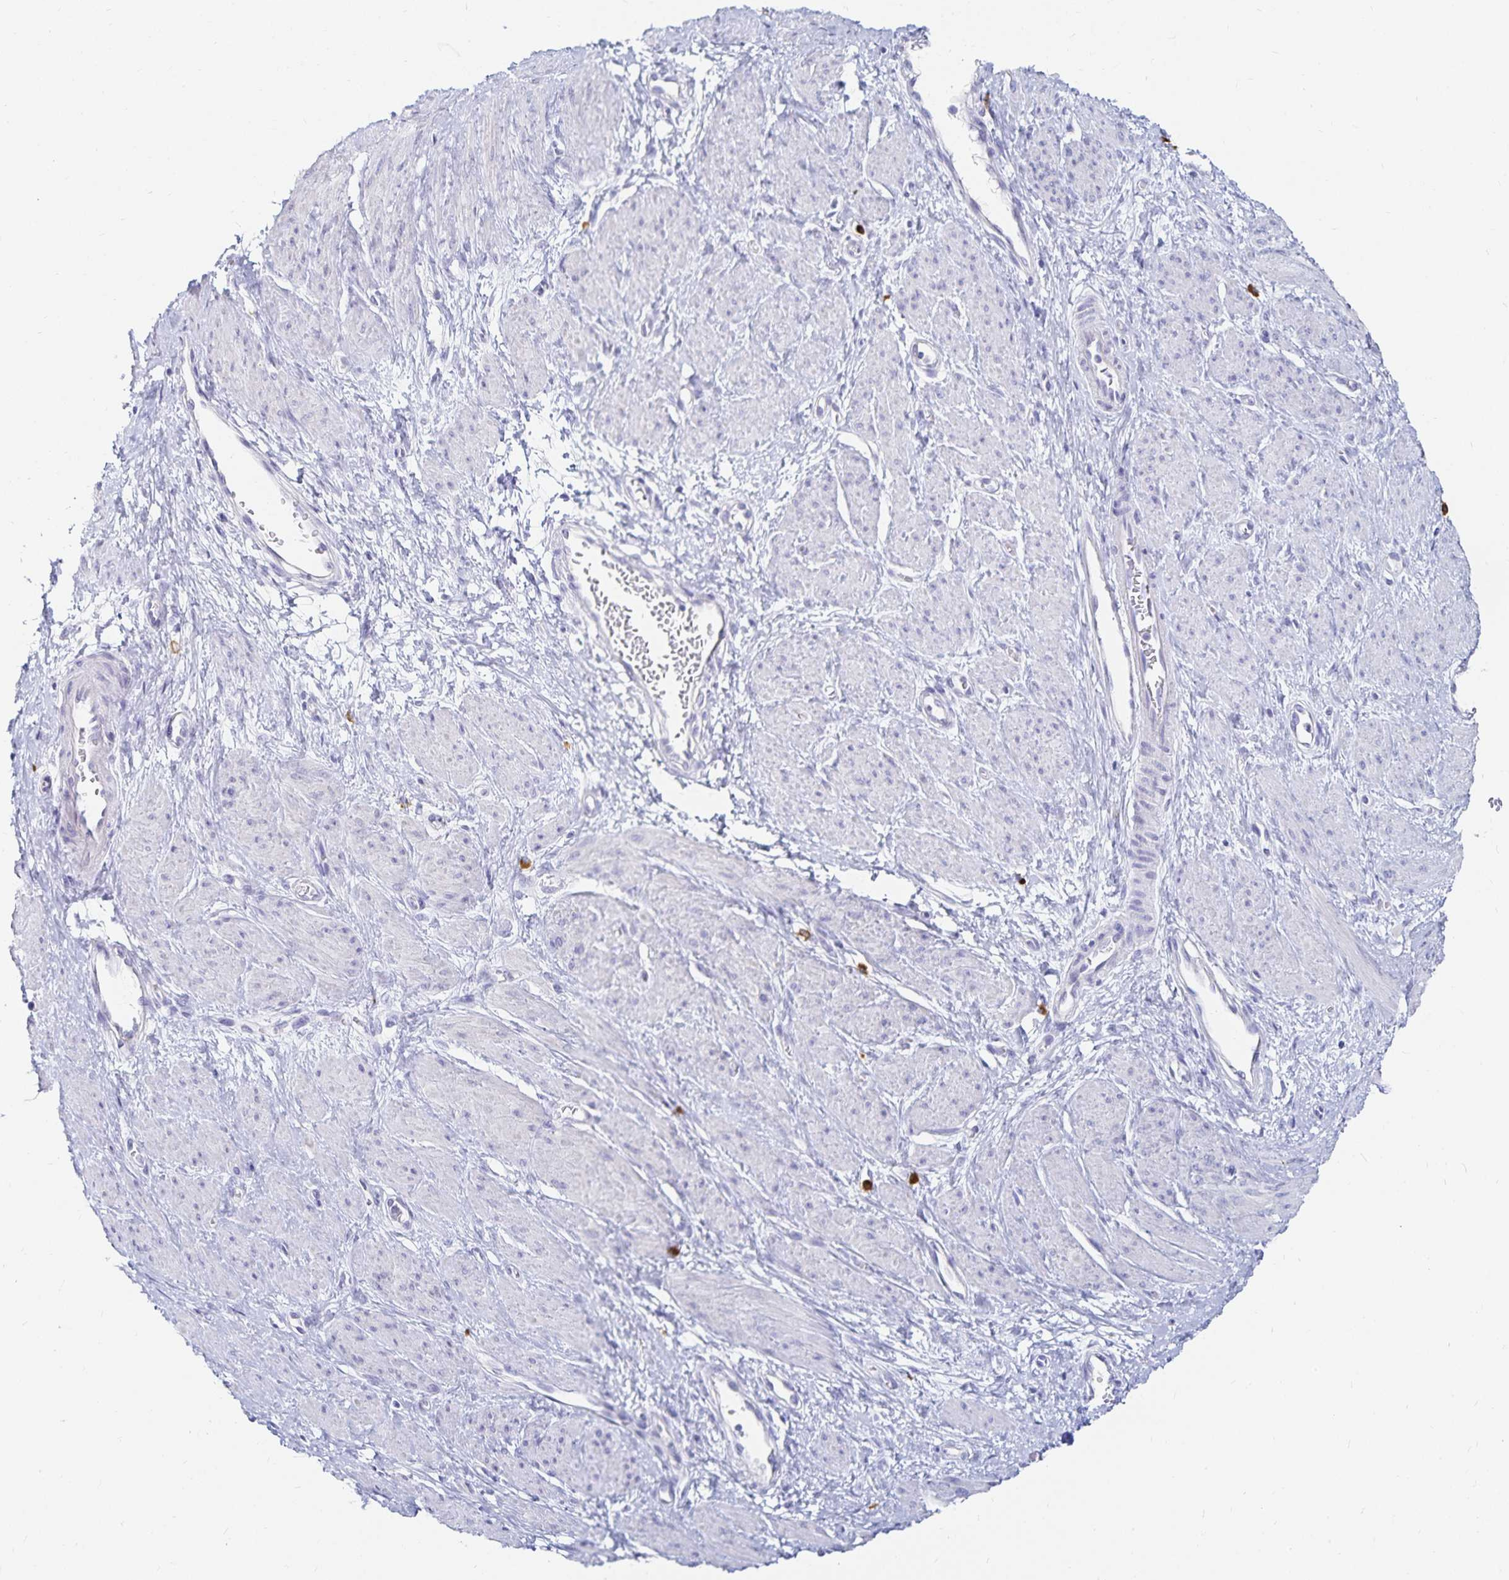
{"staining": {"intensity": "negative", "quantity": "none", "location": "none"}, "tissue": "smooth muscle", "cell_type": "Smooth muscle cells", "image_type": "normal", "snomed": [{"axis": "morphology", "description": "Normal tissue, NOS"}, {"axis": "topography", "description": "Smooth muscle"}, {"axis": "topography", "description": "Uterus"}], "caption": "The micrograph shows no staining of smooth muscle cells in normal smooth muscle. (DAB immunohistochemistry, high magnification).", "gene": "TNIP1", "patient": {"sex": "female", "age": 39}}